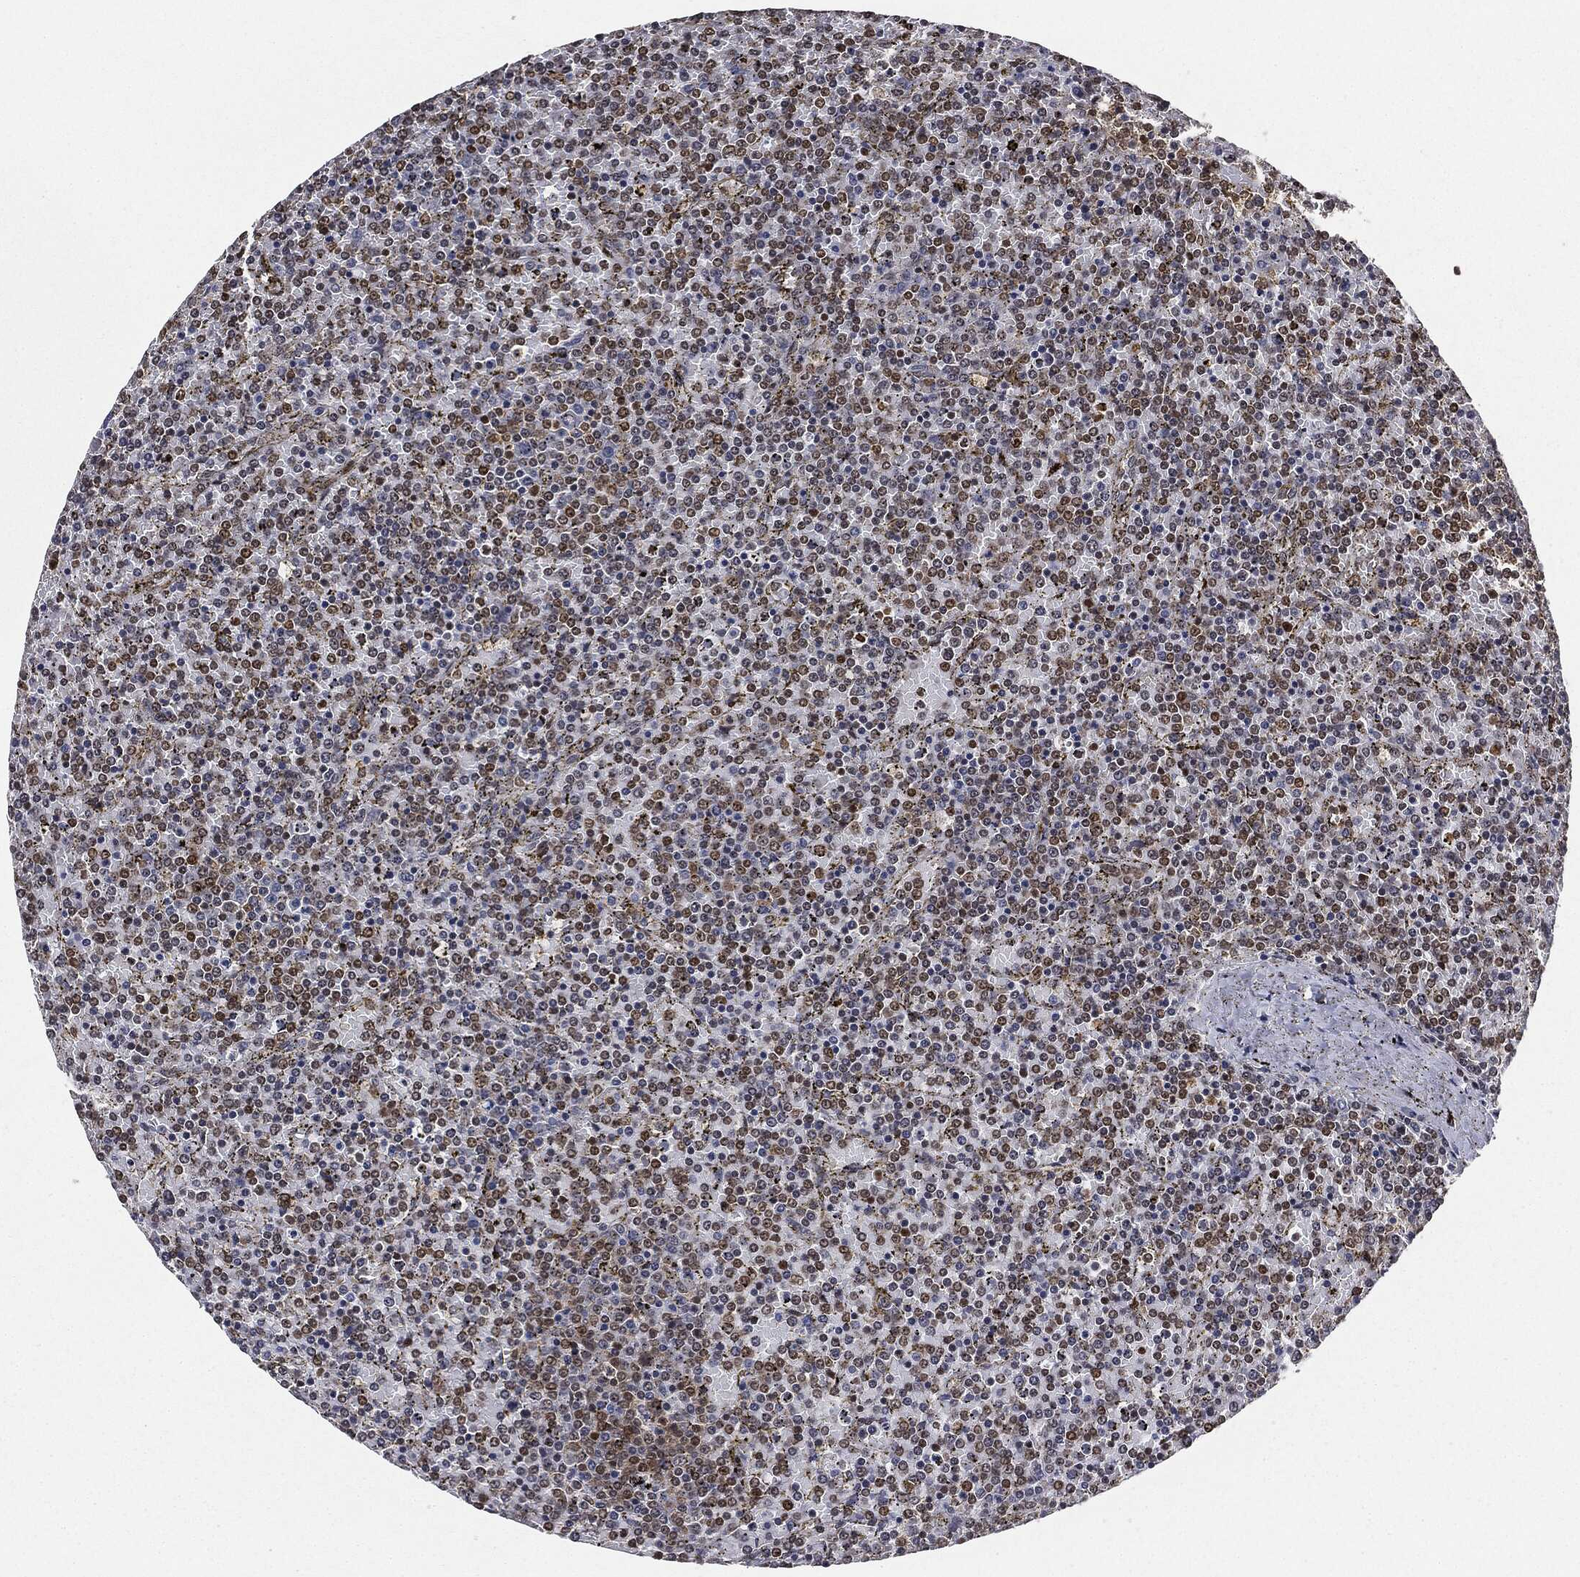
{"staining": {"intensity": "moderate", "quantity": ">75%", "location": "nuclear"}, "tissue": "lymphoma", "cell_type": "Tumor cells", "image_type": "cancer", "snomed": [{"axis": "morphology", "description": "Malignant lymphoma, non-Hodgkin's type, Low grade"}, {"axis": "topography", "description": "Spleen"}], "caption": "Lymphoma tissue displays moderate nuclear staining in about >75% of tumor cells, visualized by immunohistochemistry.", "gene": "TBC1D22A", "patient": {"sex": "female", "age": 77}}